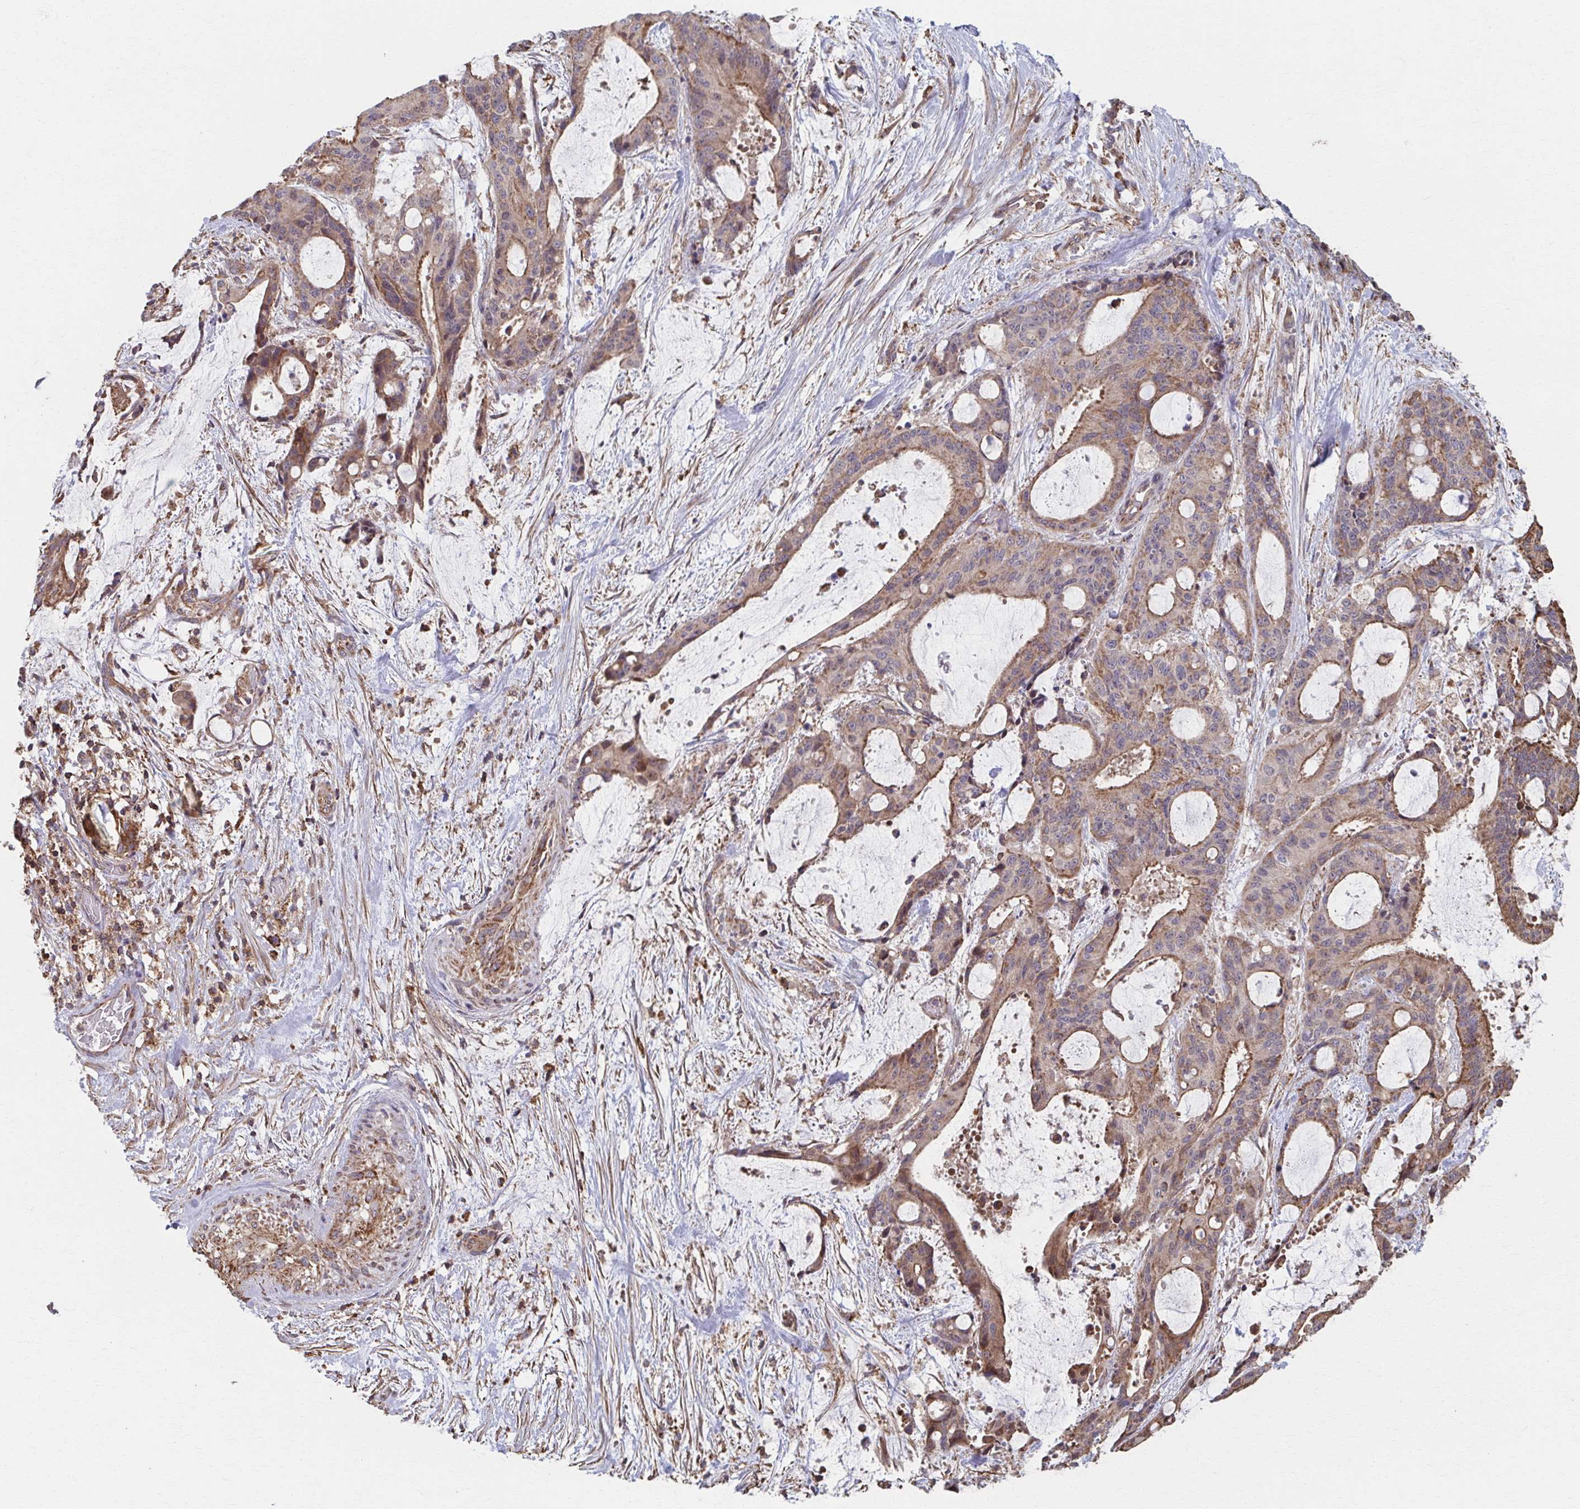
{"staining": {"intensity": "moderate", "quantity": ">75%", "location": "cytoplasmic/membranous"}, "tissue": "liver cancer", "cell_type": "Tumor cells", "image_type": "cancer", "snomed": [{"axis": "morphology", "description": "Normal tissue, NOS"}, {"axis": "morphology", "description": "Cholangiocarcinoma"}, {"axis": "topography", "description": "Liver"}, {"axis": "topography", "description": "Peripheral nerve tissue"}], "caption": "Human liver cancer (cholangiocarcinoma) stained with a protein marker reveals moderate staining in tumor cells.", "gene": "KLHL34", "patient": {"sex": "female", "age": 73}}